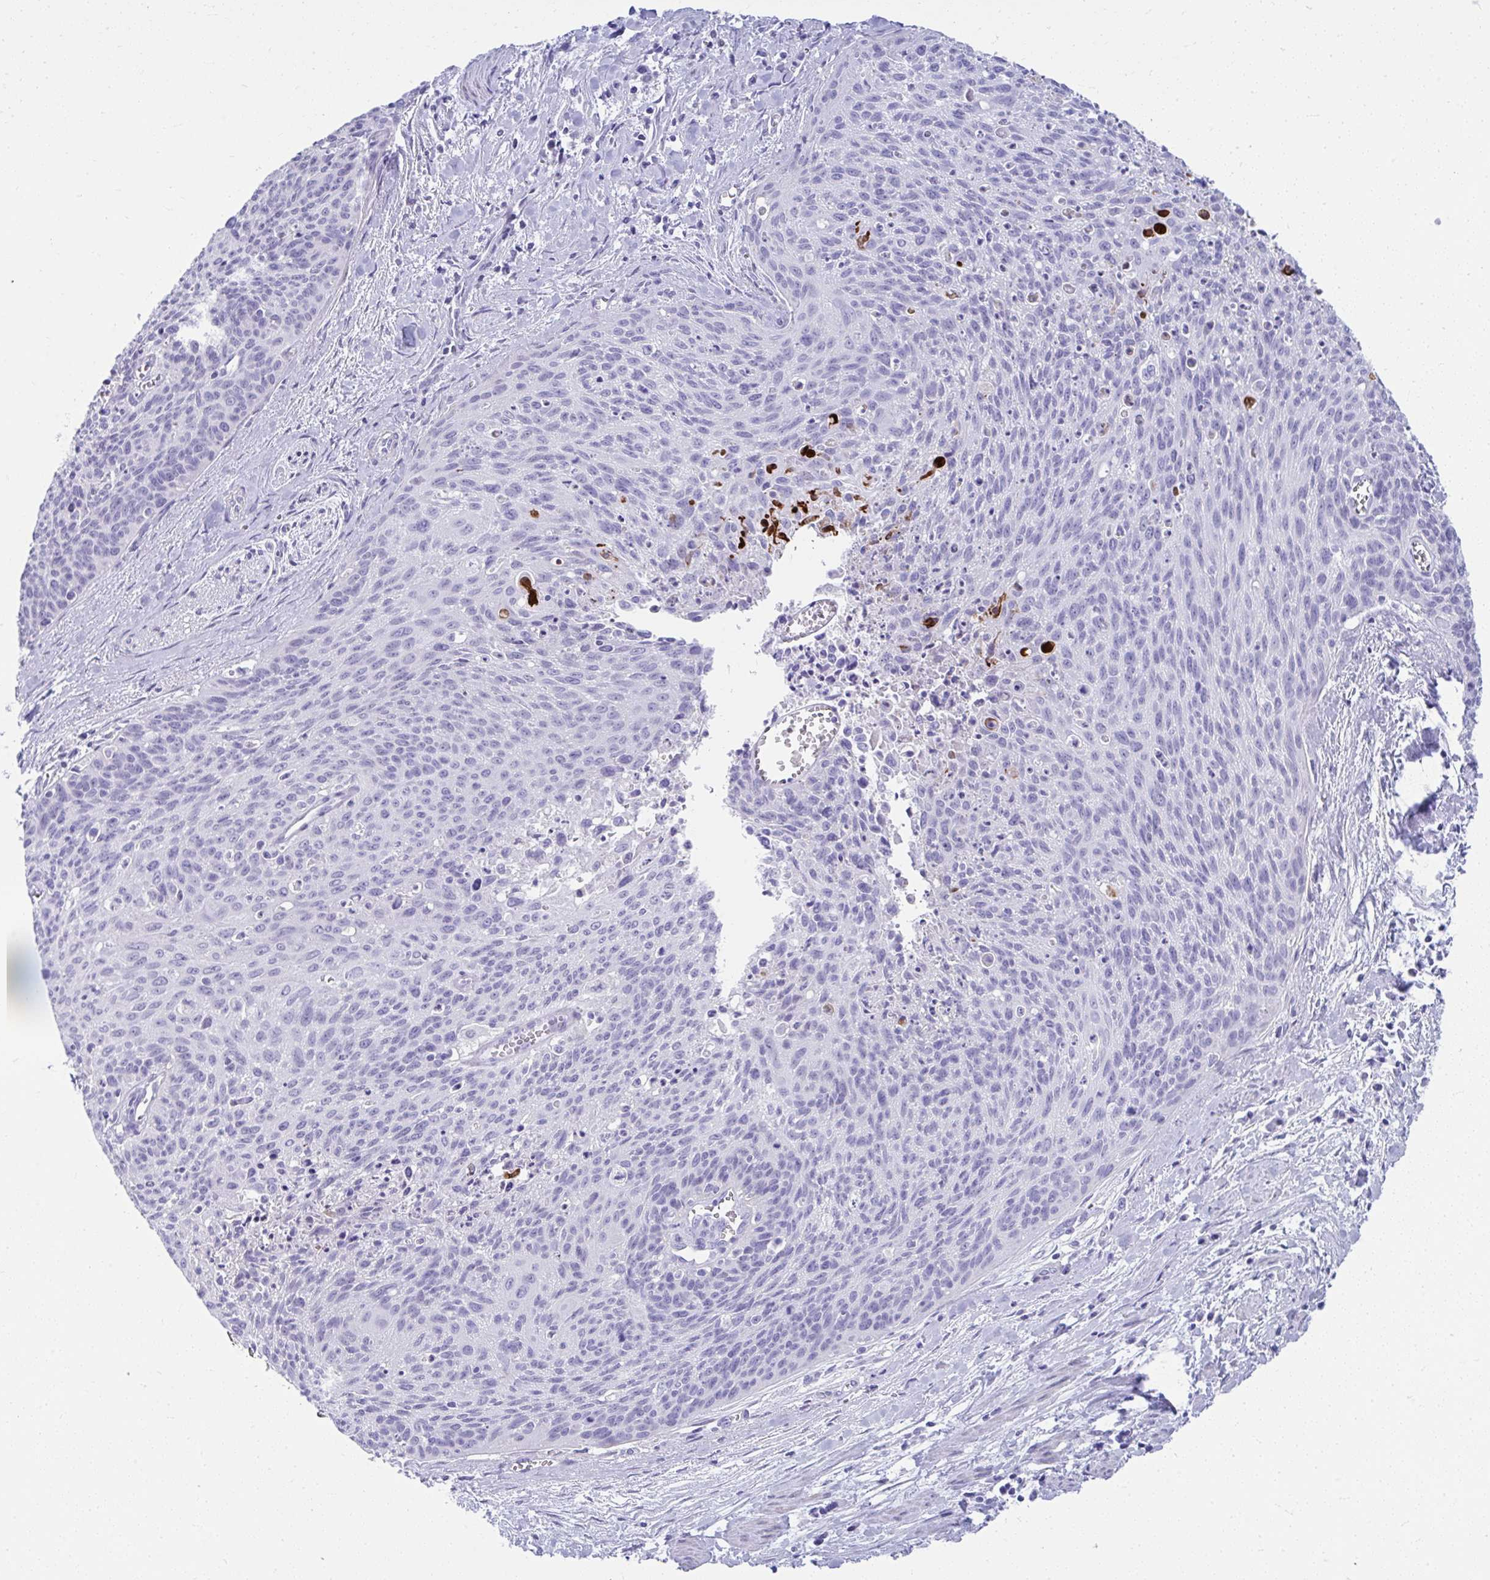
{"staining": {"intensity": "negative", "quantity": "none", "location": "none"}, "tissue": "cervical cancer", "cell_type": "Tumor cells", "image_type": "cancer", "snomed": [{"axis": "morphology", "description": "Squamous cell carcinoma, NOS"}, {"axis": "topography", "description": "Cervix"}], "caption": "High power microscopy photomicrograph of an immunohistochemistry photomicrograph of squamous cell carcinoma (cervical), revealing no significant expression in tumor cells.", "gene": "ISL1", "patient": {"sex": "female", "age": 55}}